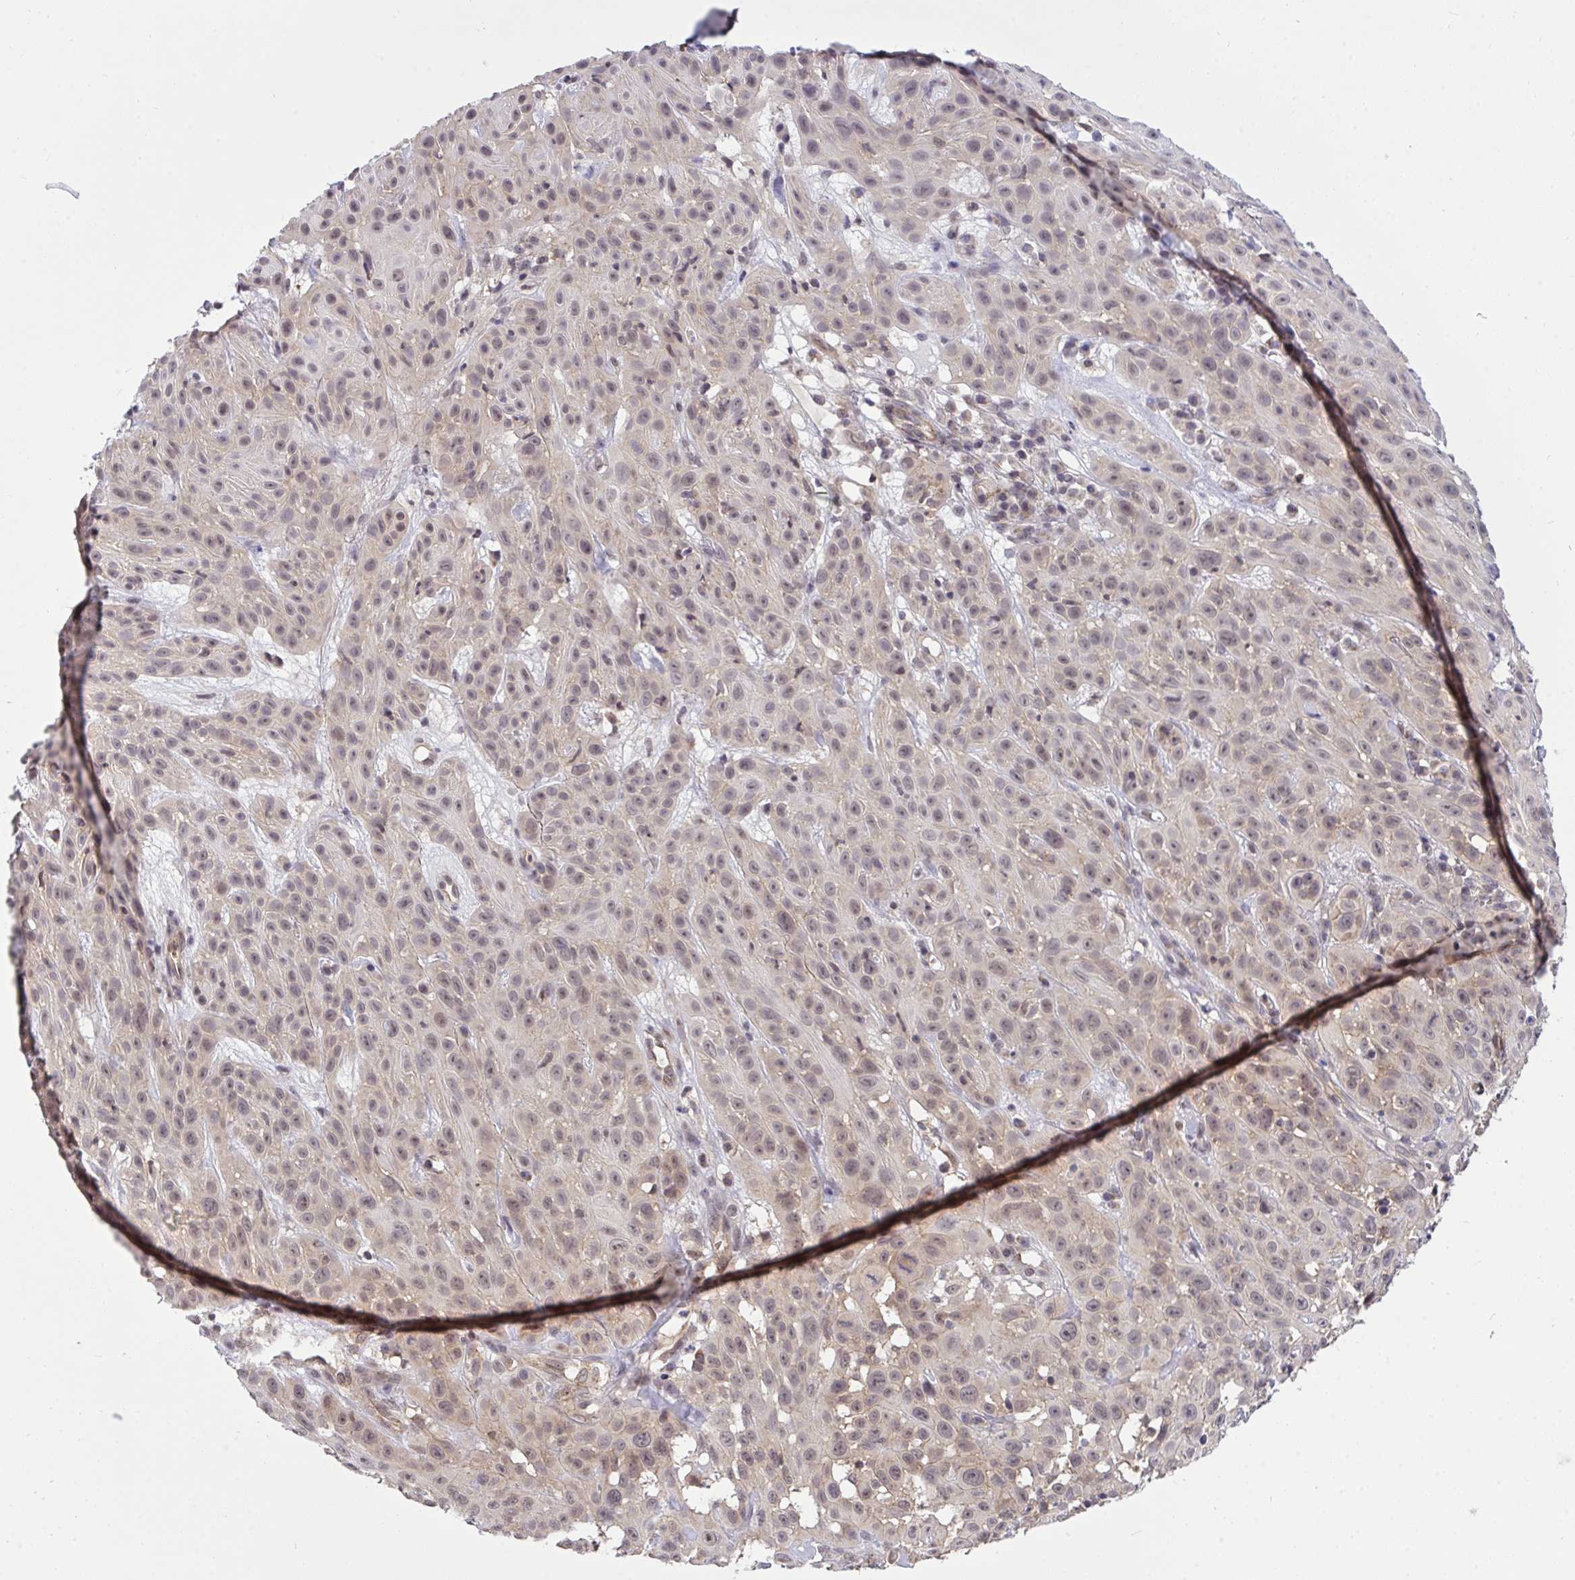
{"staining": {"intensity": "weak", "quantity": "25%-75%", "location": "nuclear"}, "tissue": "skin cancer", "cell_type": "Tumor cells", "image_type": "cancer", "snomed": [{"axis": "morphology", "description": "Squamous cell carcinoma, NOS"}, {"axis": "topography", "description": "Skin"}], "caption": "A histopathology image of human skin cancer (squamous cell carcinoma) stained for a protein shows weak nuclear brown staining in tumor cells. The staining is performed using DAB brown chromogen to label protein expression. The nuclei are counter-stained blue using hematoxylin.", "gene": "PPP1CA", "patient": {"sex": "male", "age": 82}}